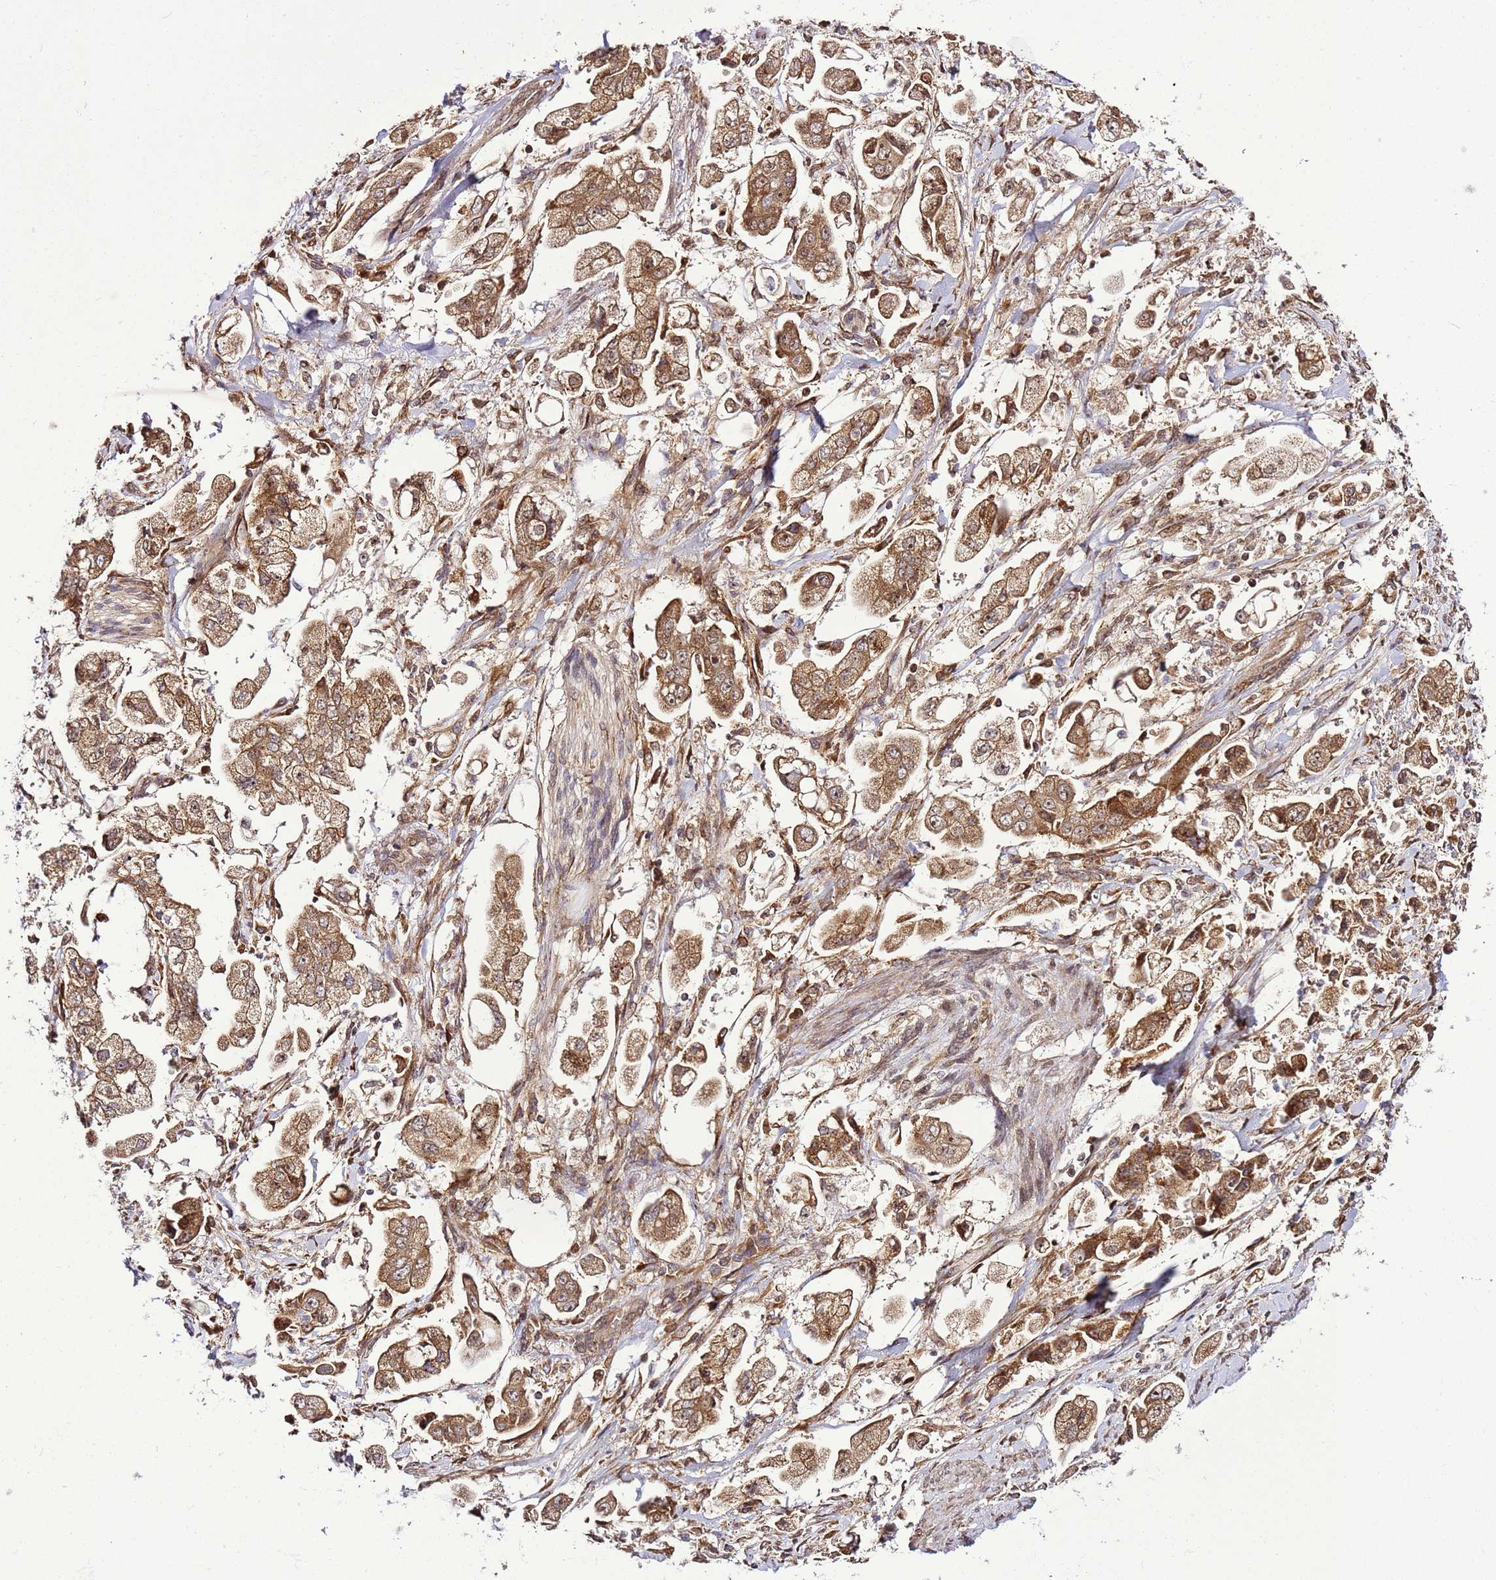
{"staining": {"intensity": "moderate", "quantity": ">75%", "location": "cytoplasmic/membranous"}, "tissue": "stomach cancer", "cell_type": "Tumor cells", "image_type": "cancer", "snomed": [{"axis": "morphology", "description": "Adenocarcinoma, NOS"}, {"axis": "topography", "description": "Stomach"}], "caption": "Protein staining by immunohistochemistry (IHC) displays moderate cytoplasmic/membranous staining in about >75% of tumor cells in stomach cancer.", "gene": "RASA3", "patient": {"sex": "male", "age": 62}}